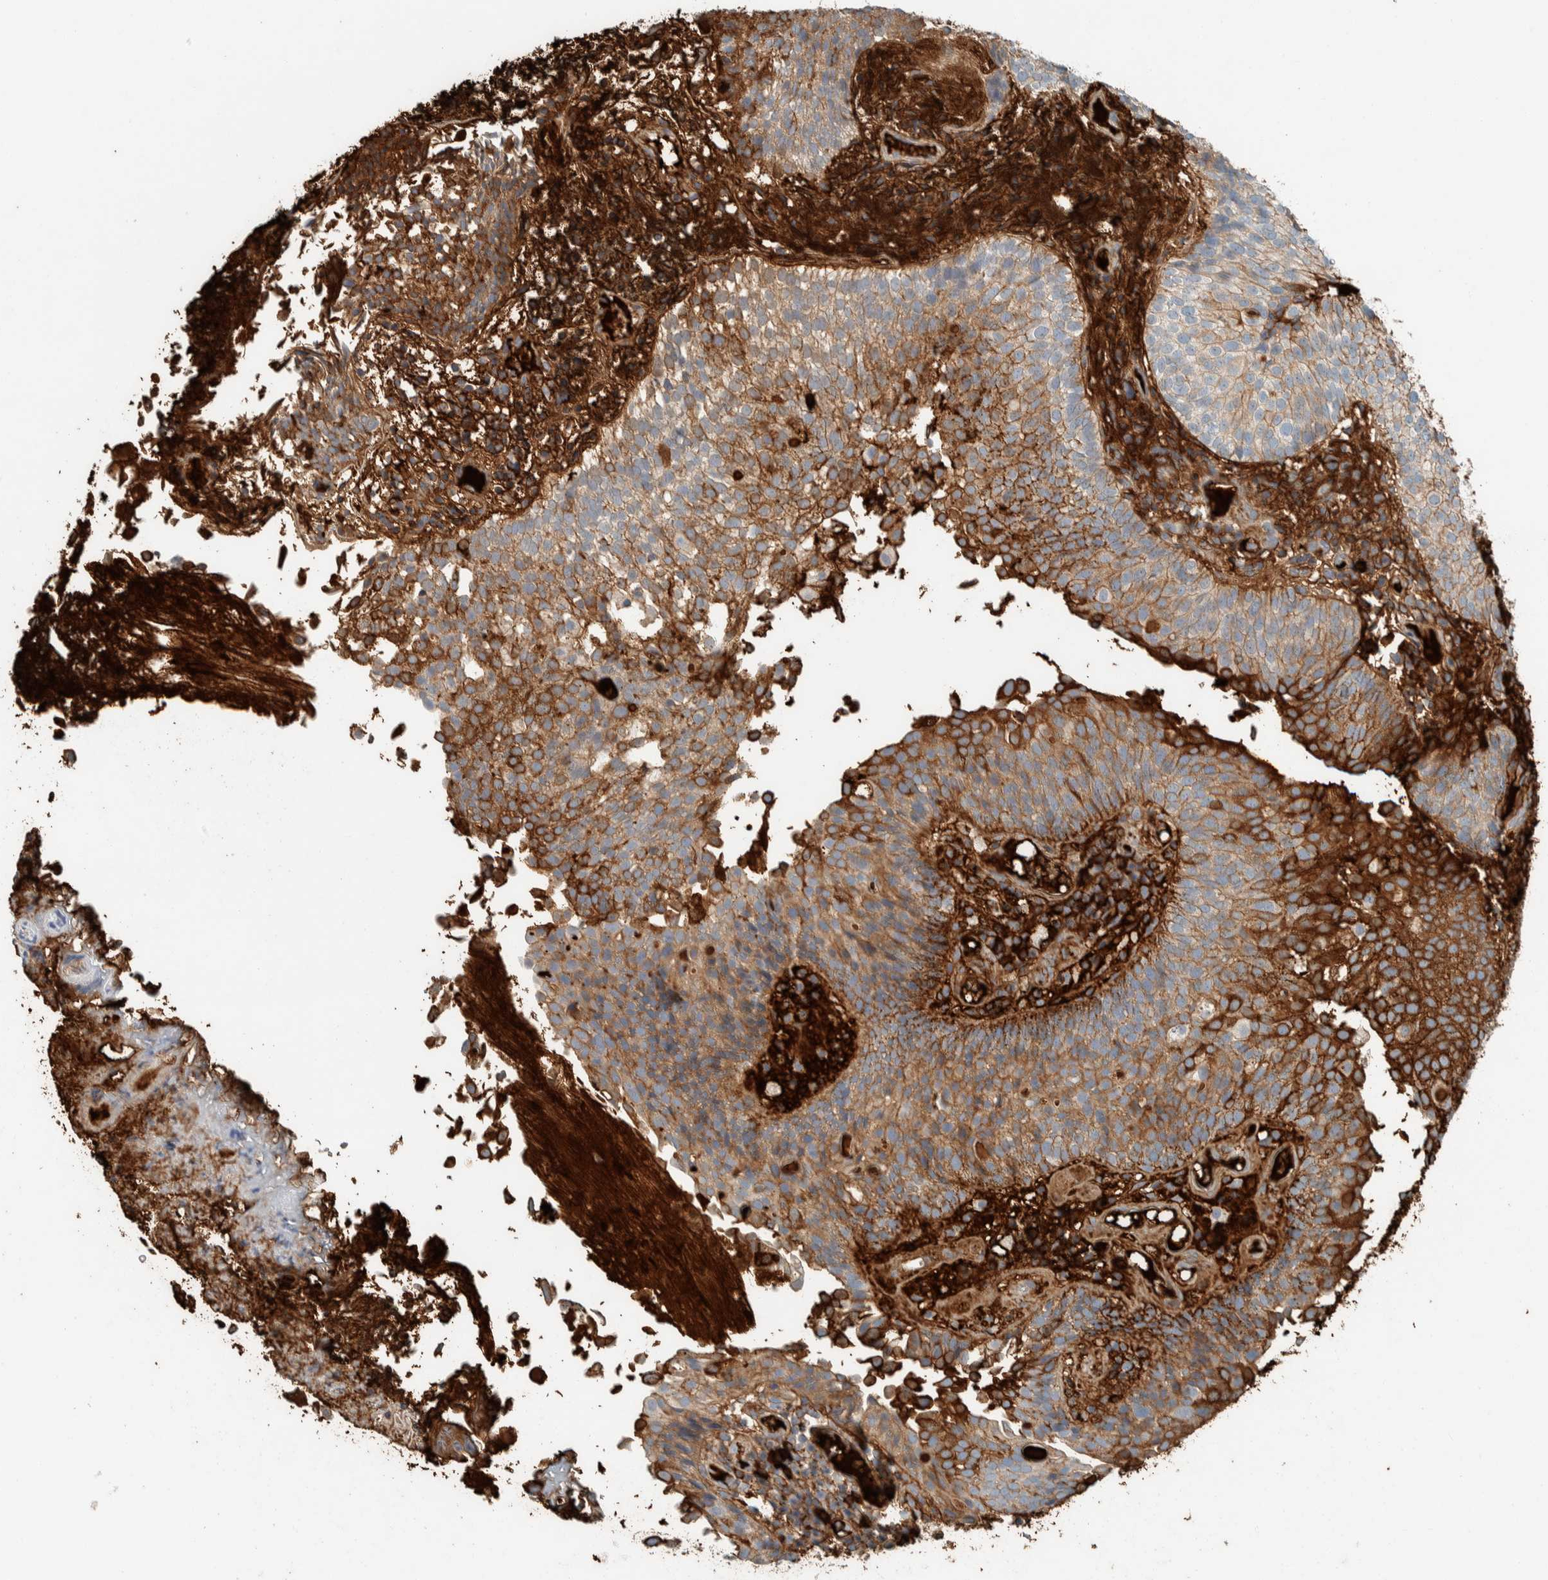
{"staining": {"intensity": "strong", "quantity": "25%-75%", "location": "cytoplasmic/membranous"}, "tissue": "urothelial cancer", "cell_type": "Tumor cells", "image_type": "cancer", "snomed": [{"axis": "morphology", "description": "Urothelial carcinoma, Low grade"}, {"axis": "topography", "description": "Urinary bladder"}], "caption": "A brown stain shows strong cytoplasmic/membranous expression of a protein in urothelial cancer tumor cells.", "gene": "CTBP2", "patient": {"sex": "male", "age": 86}}